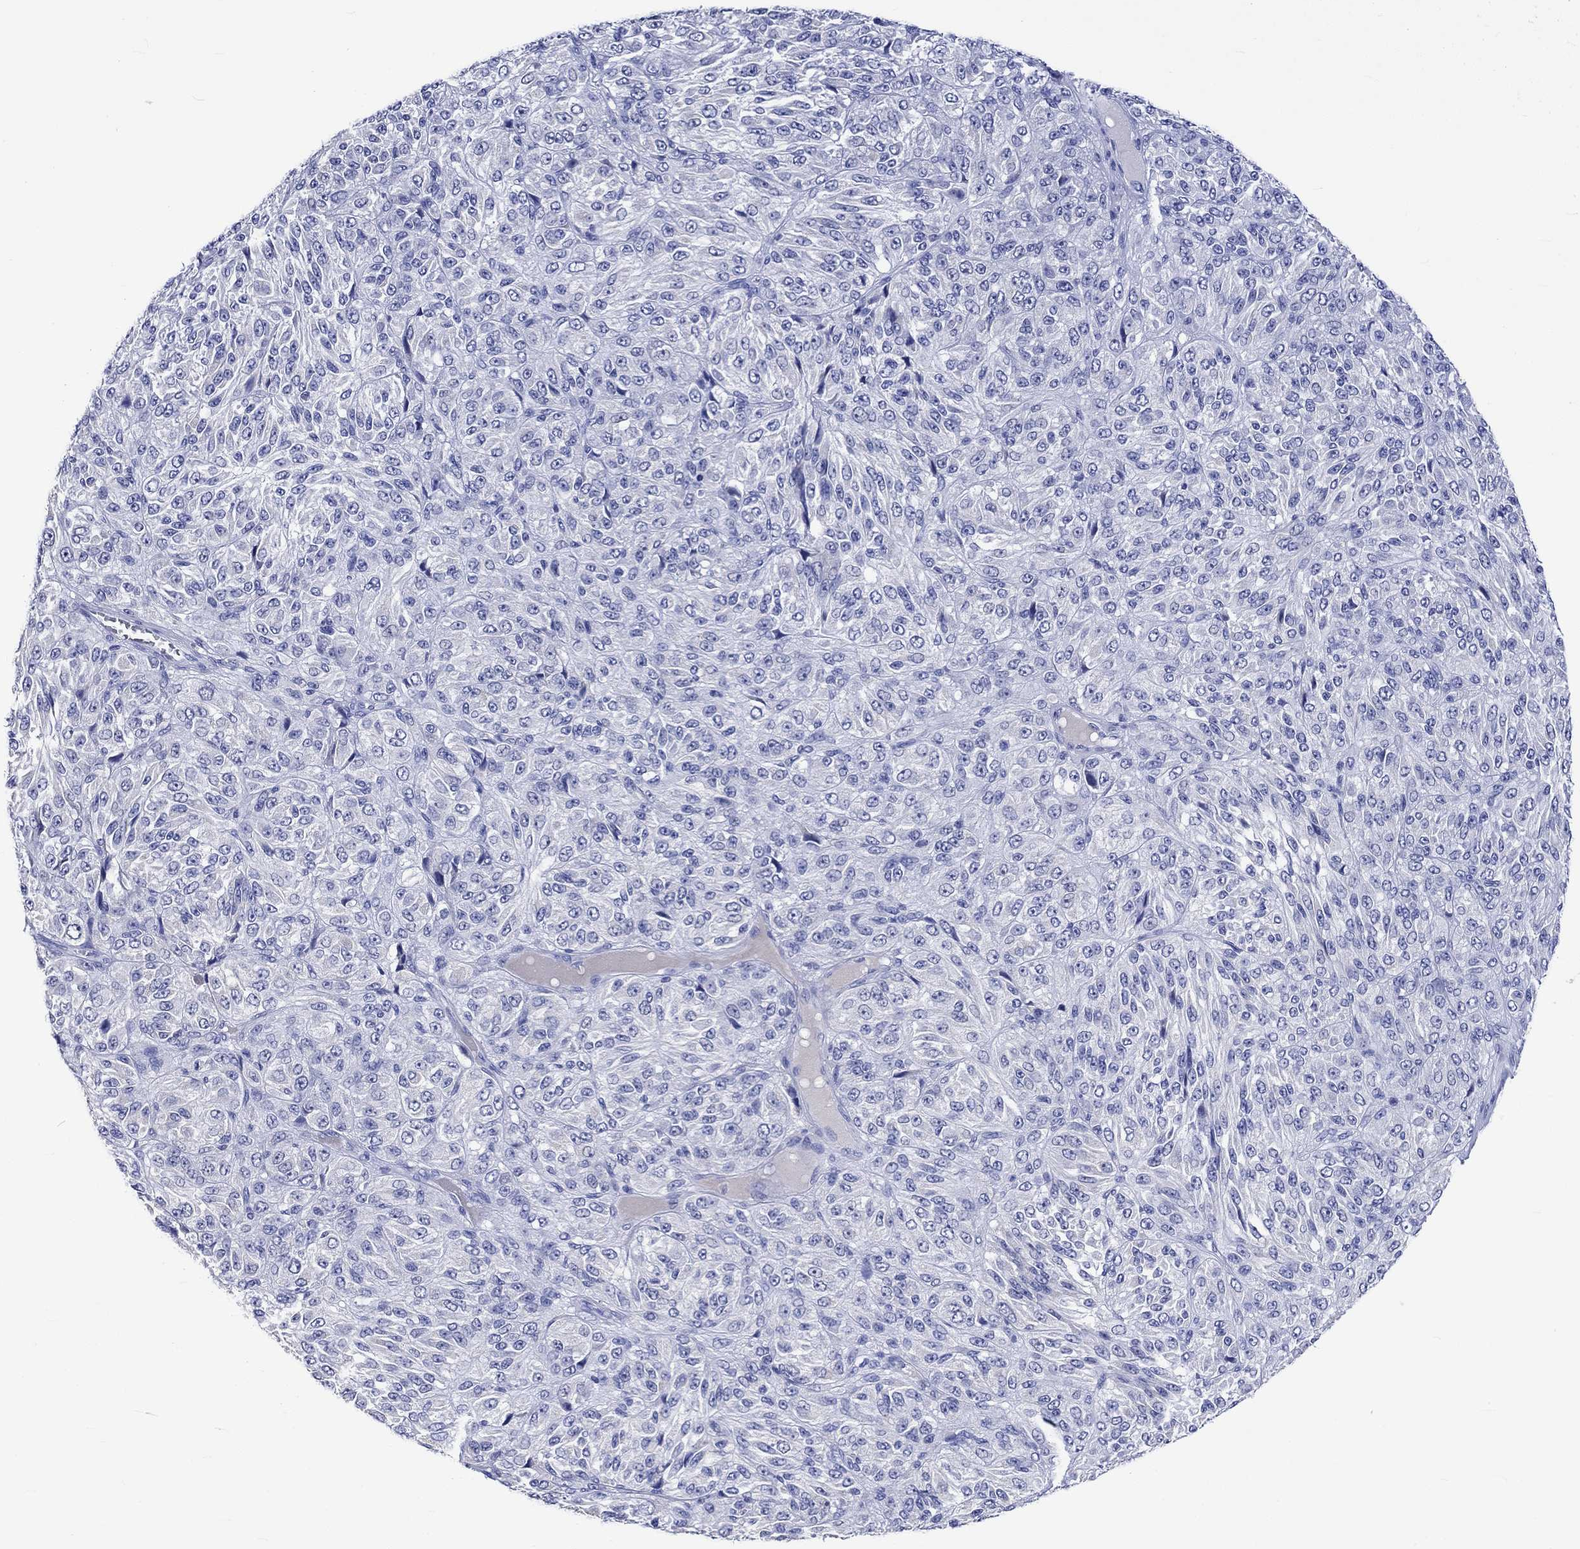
{"staining": {"intensity": "negative", "quantity": "none", "location": "none"}, "tissue": "melanoma", "cell_type": "Tumor cells", "image_type": "cancer", "snomed": [{"axis": "morphology", "description": "Malignant melanoma, Metastatic site"}, {"axis": "topography", "description": "Brain"}], "caption": "Melanoma was stained to show a protein in brown. There is no significant expression in tumor cells.", "gene": "KLHL35", "patient": {"sex": "female", "age": 56}}